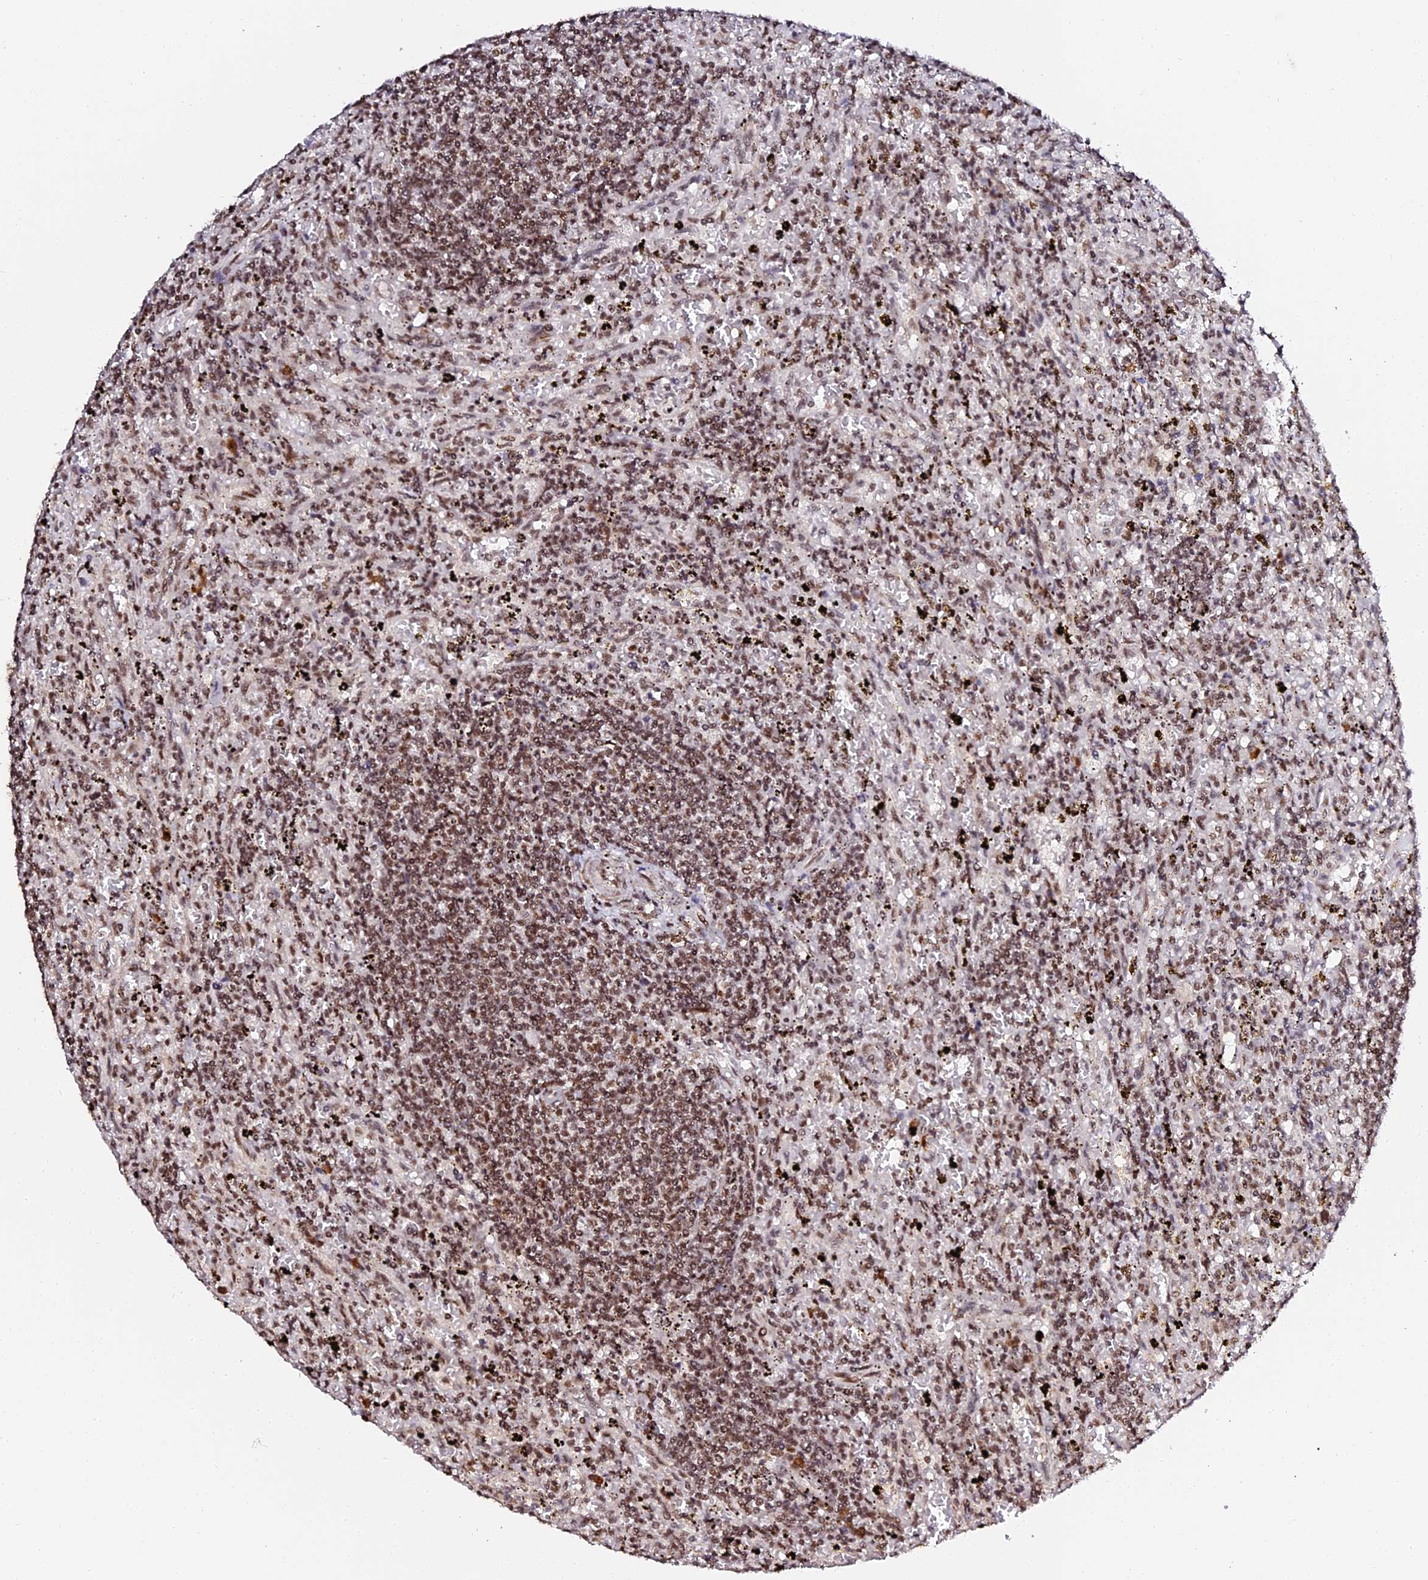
{"staining": {"intensity": "moderate", "quantity": ">75%", "location": "nuclear"}, "tissue": "lymphoma", "cell_type": "Tumor cells", "image_type": "cancer", "snomed": [{"axis": "morphology", "description": "Malignant lymphoma, non-Hodgkin's type, Low grade"}, {"axis": "topography", "description": "Spleen"}], "caption": "Moderate nuclear protein staining is present in about >75% of tumor cells in lymphoma.", "gene": "MCRS1", "patient": {"sex": "male", "age": 76}}